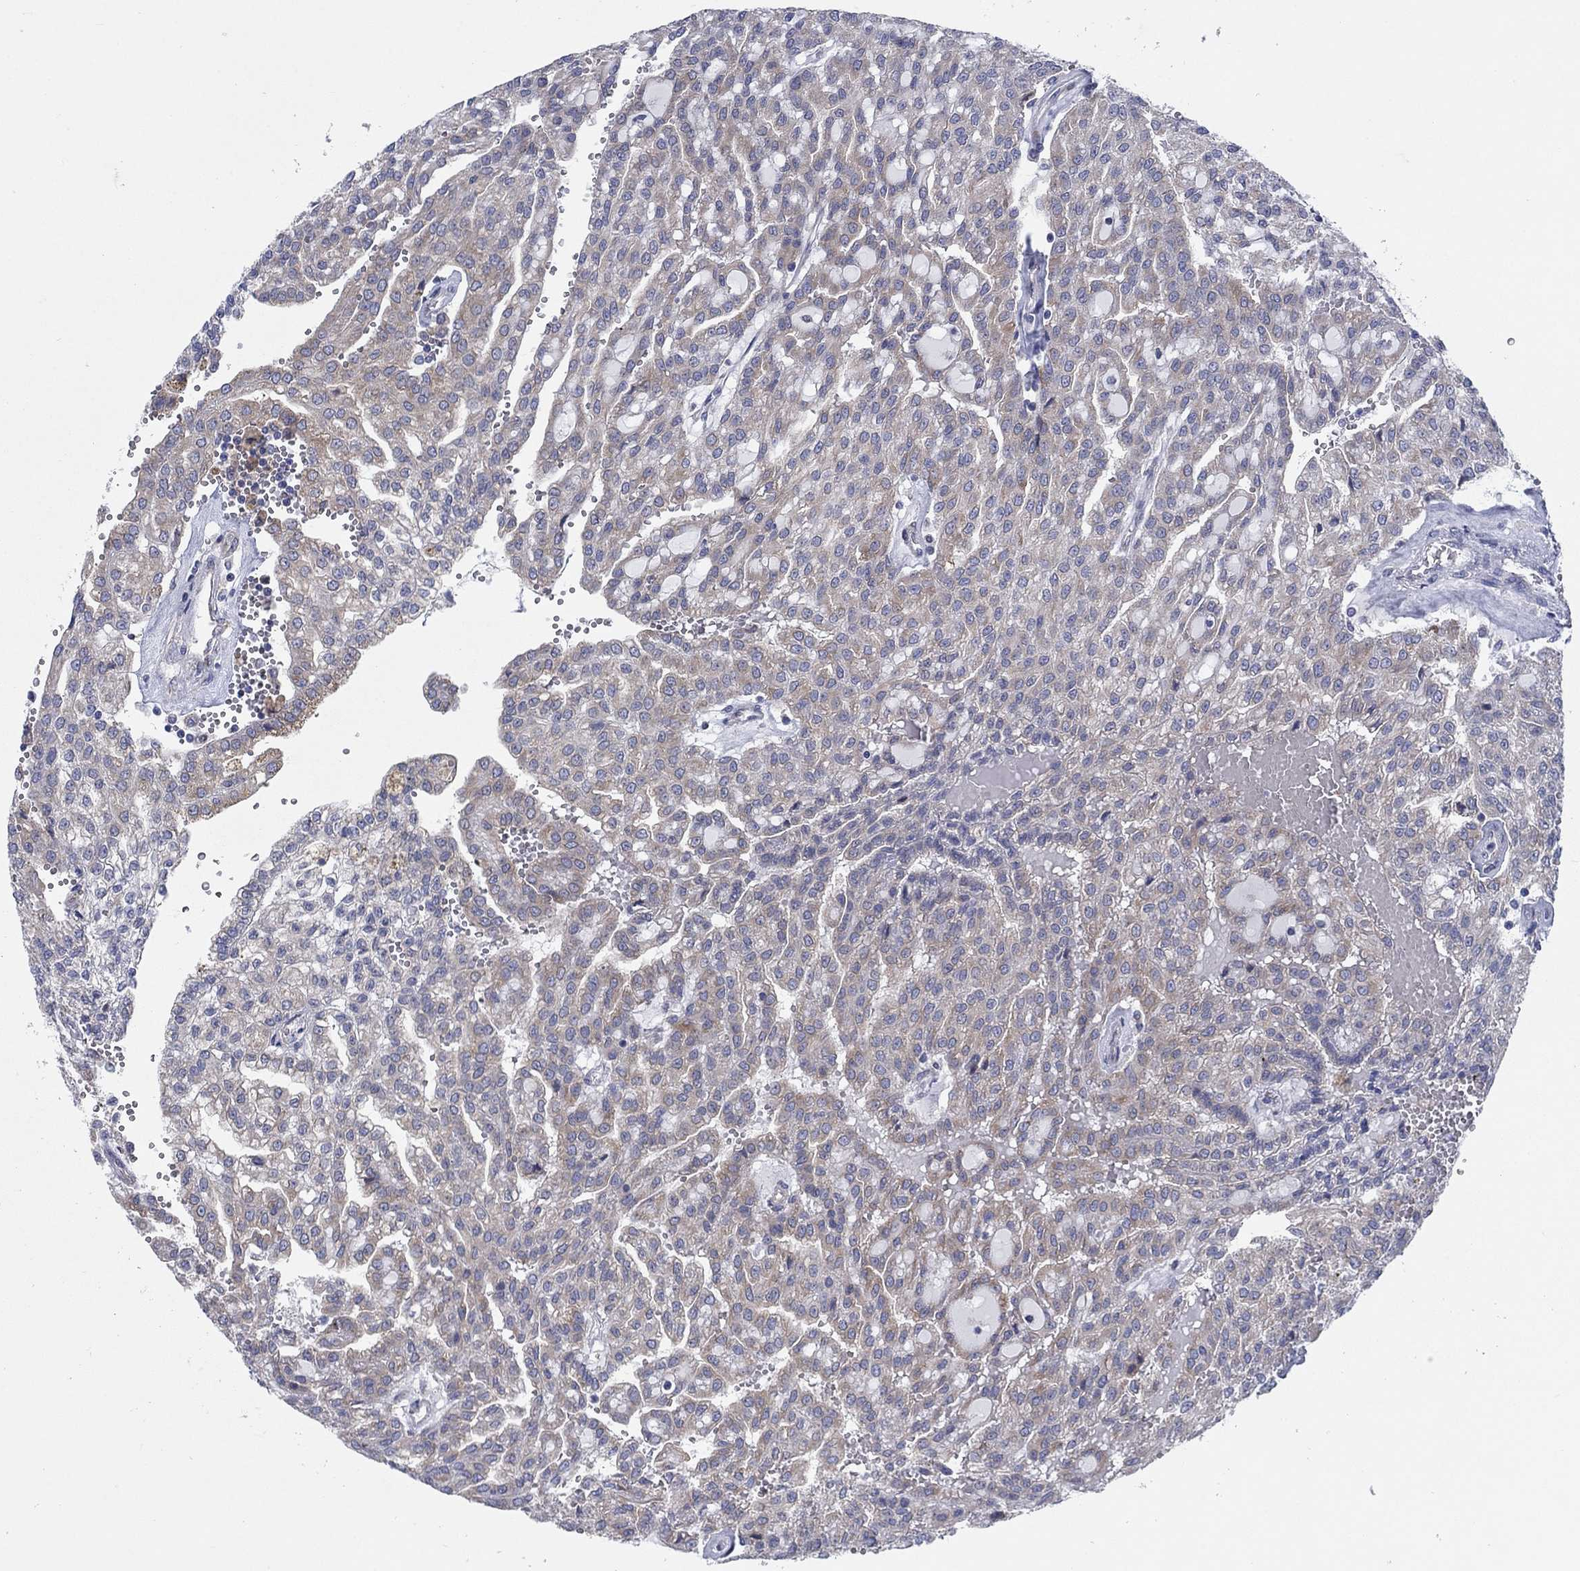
{"staining": {"intensity": "moderate", "quantity": "<25%", "location": "cytoplasmic/membranous"}, "tissue": "renal cancer", "cell_type": "Tumor cells", "image_type": "cancer", "snomed": [{"axis": "morphology", "description": "Adenocarcinoma, NOS"}, {"axis": "topography", "description": "Kidney"}], "caption": "Immunohistochemistry (IHC) of renal adenocarcinoma reveals low levels of moderate cytoplasmic/membranous staining in about <25% of tumor cells.", "gene": "TMEM59", "patient": {"sex": "male", "age": 63}}